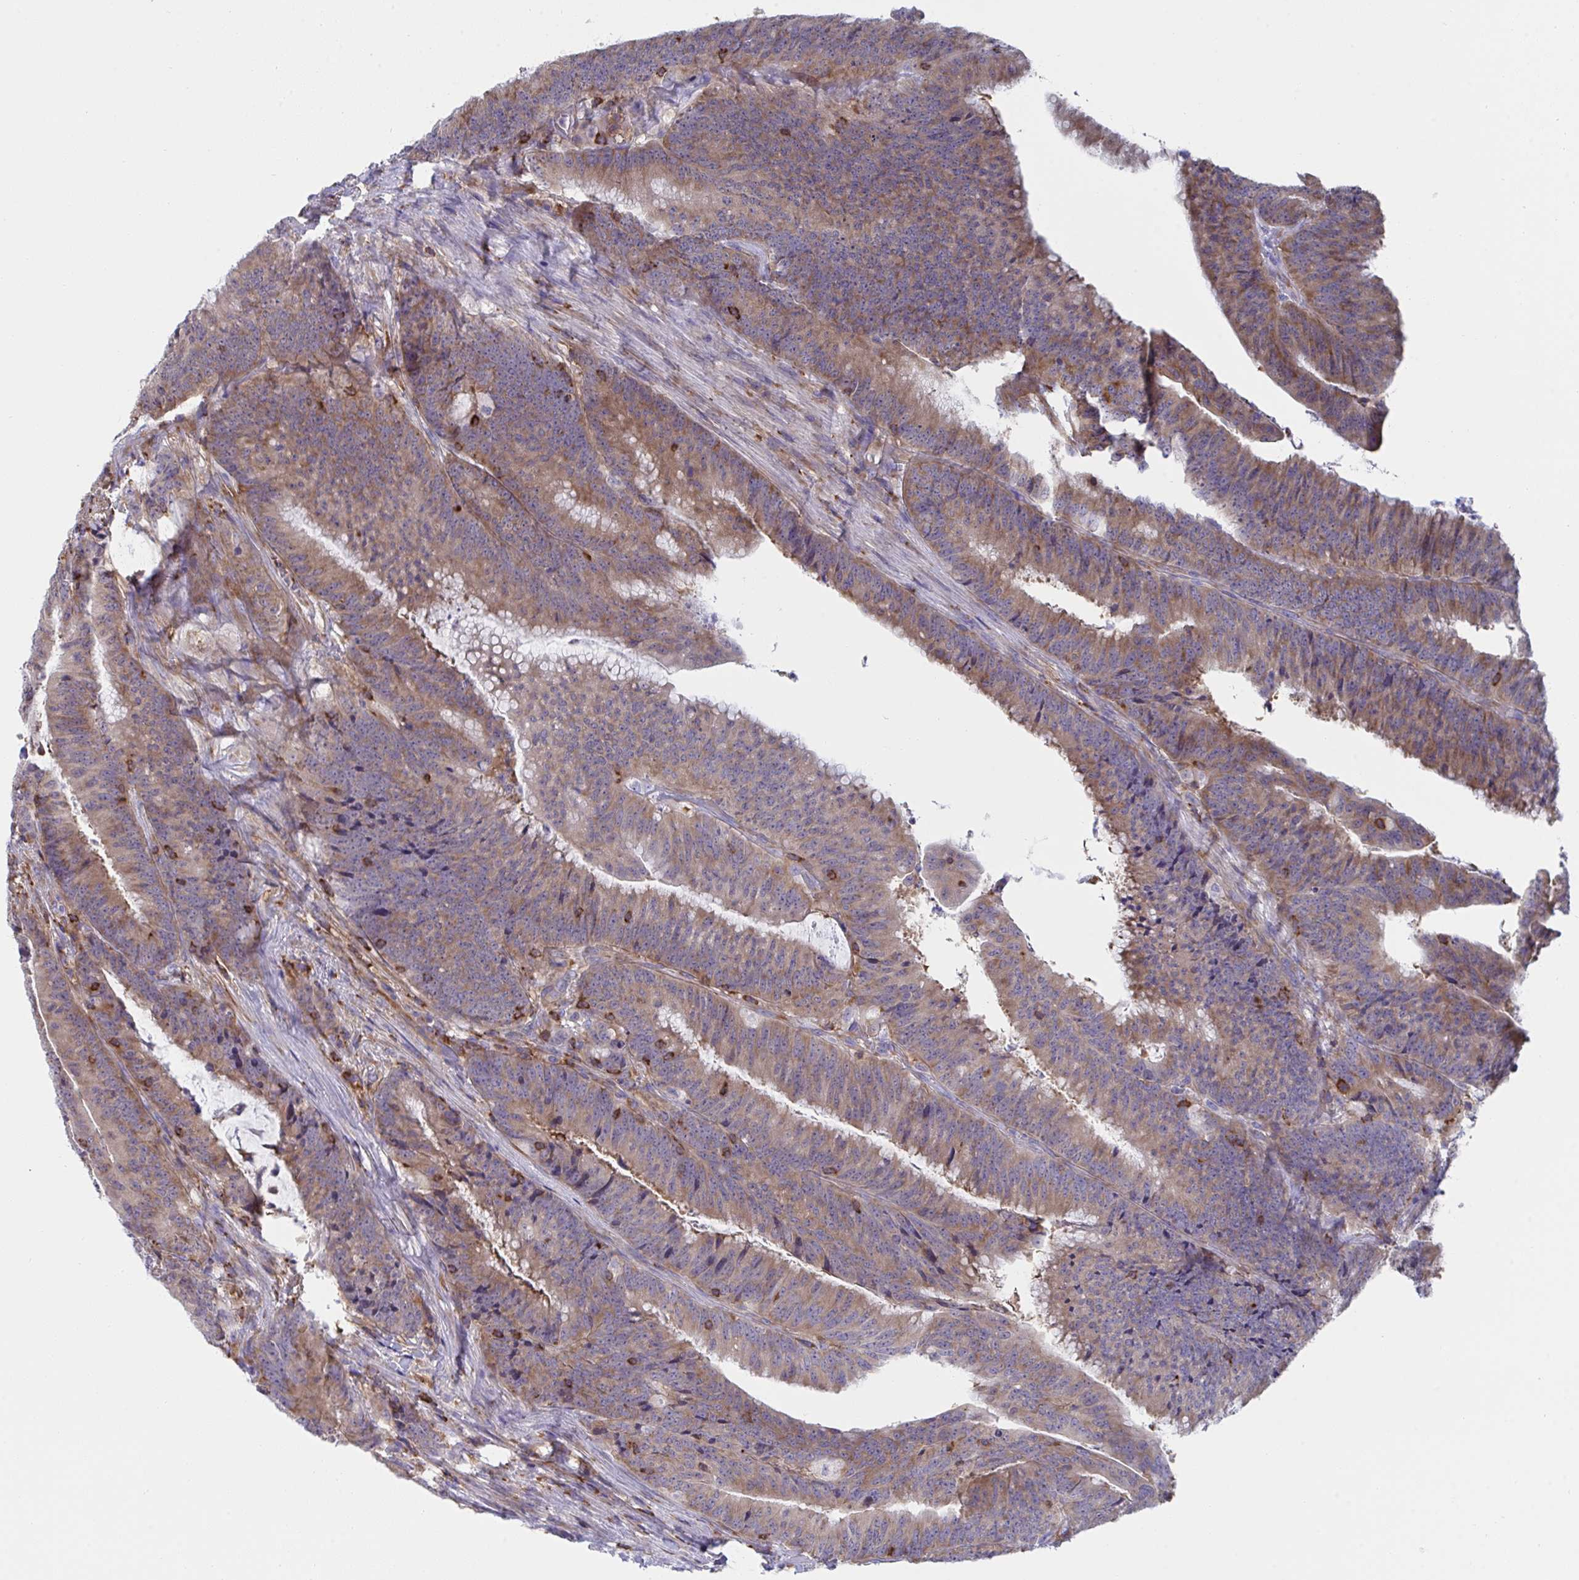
{"staining": {"intensity": "moderate", "quantity": ">75%", "location": "cytoplasmic/membranous"}, "tissue": "colorectal cancer", "cell_type": "Tumor cells", "image_type": "cancer", "snomed": [{"axis": "morphology", "description": "Adenocarcinoma, NOS"}, {"axis": "topography", "description": "Colon"}], "caption": "A histopathology image showing moderate cytoplasmic/membranous staining in approximately >75% of tumor cells in colorectal cancer (adenocarcinoma), as visualized by brown immunohistochemical staining.", "gene": "WNK1", "patient": {"sex": "female", "age": 78}}